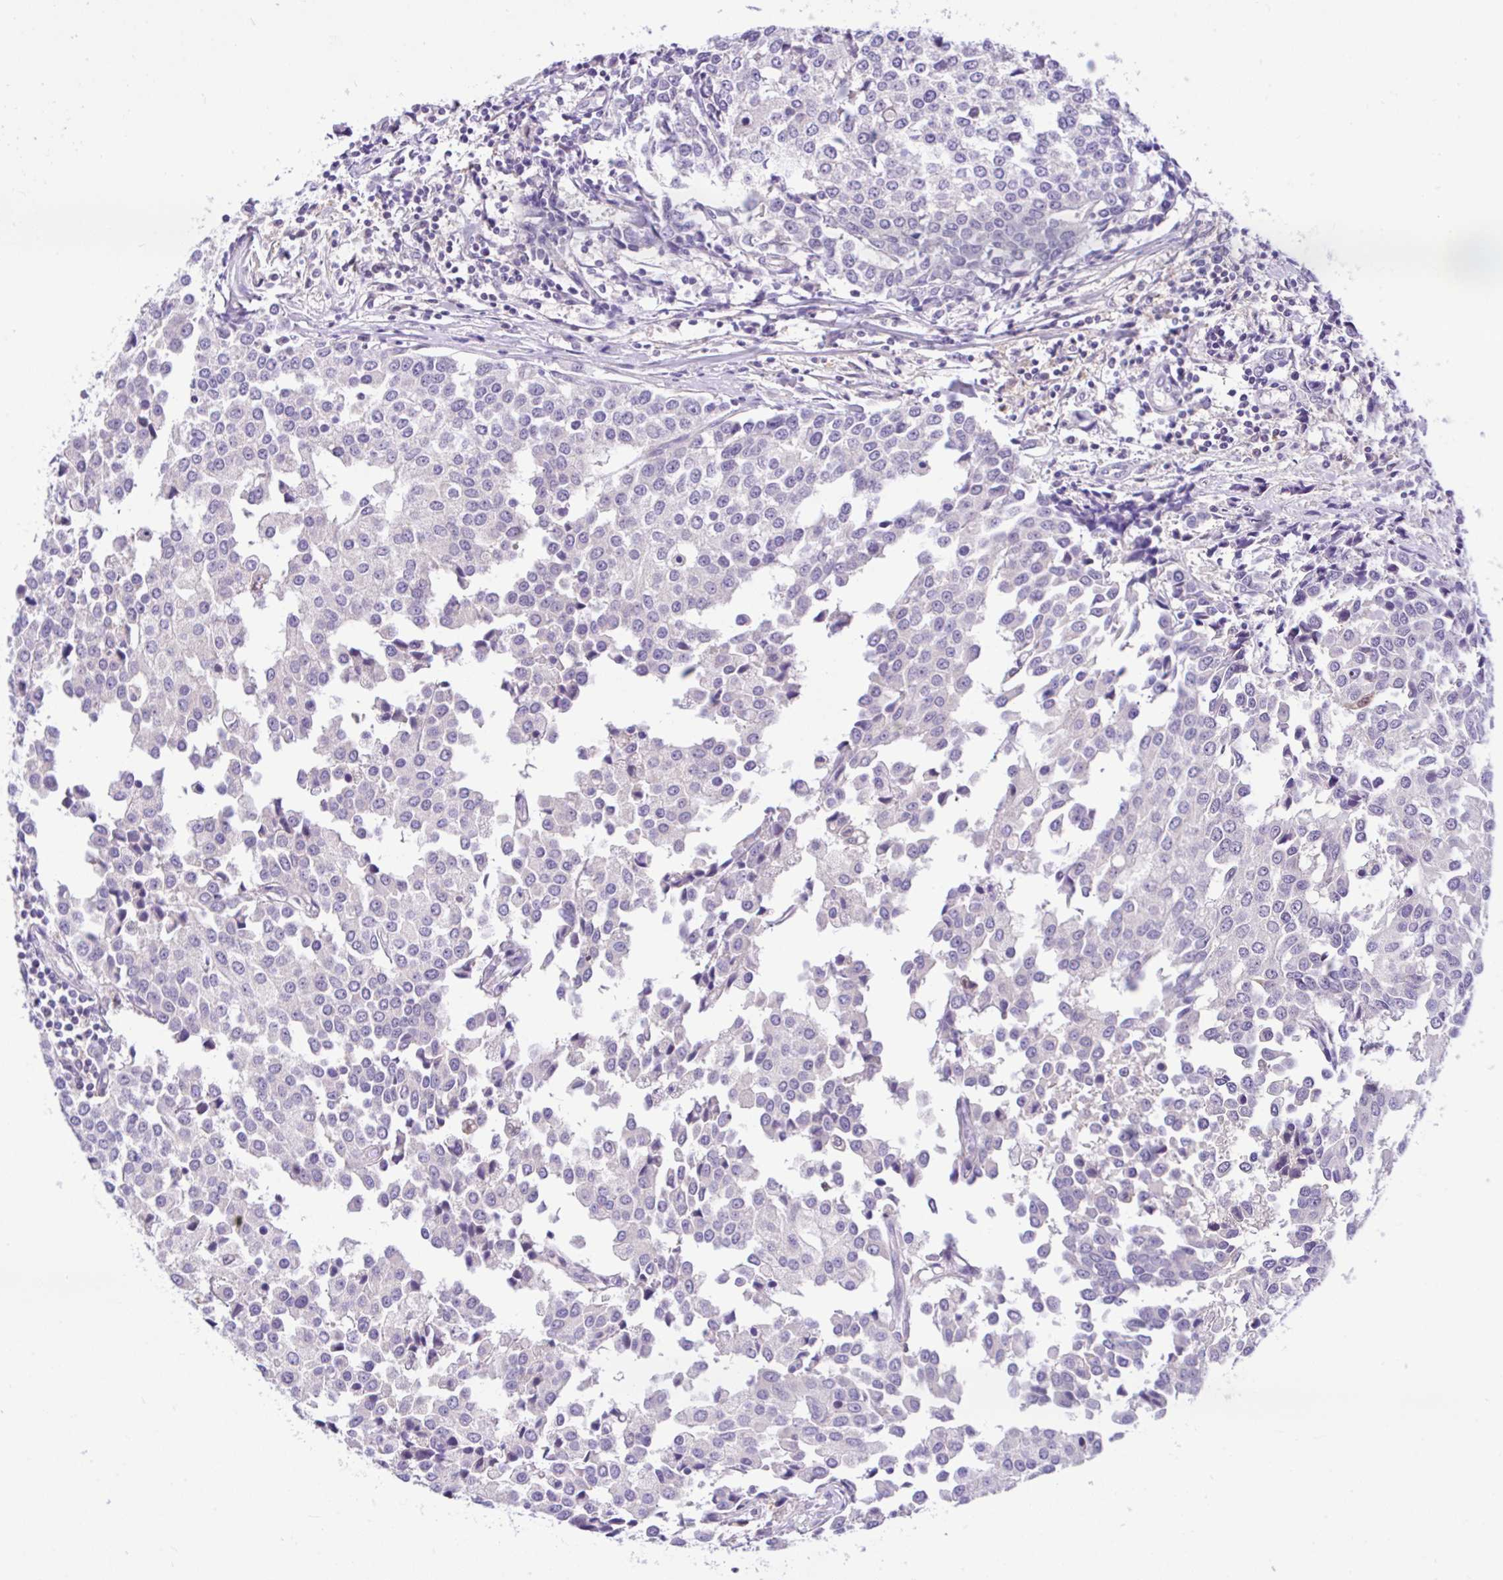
{"staining": {"intensity": "negative", "quantity": "none", "location": "none"}, "tissue": "breast cancer", "cell_type": "Tumor cells", "image_type": "cancer", "snomed": [{"axis": "morphology", "description": "Duct carcinoma"}, {"axis": "topography", "description": "Breast"}], "caption": "A histopathology image of invasive ductal carcinoma (breast) stained for a protein demonstrates no brown staining in tumor cells. (Brightfield microscopy of DAB (3,3'-diaminobenzidine) immunohistochemistry at high magnification).", "gene": "ANO4", "patient": {"sex": "female", "age": 80}}